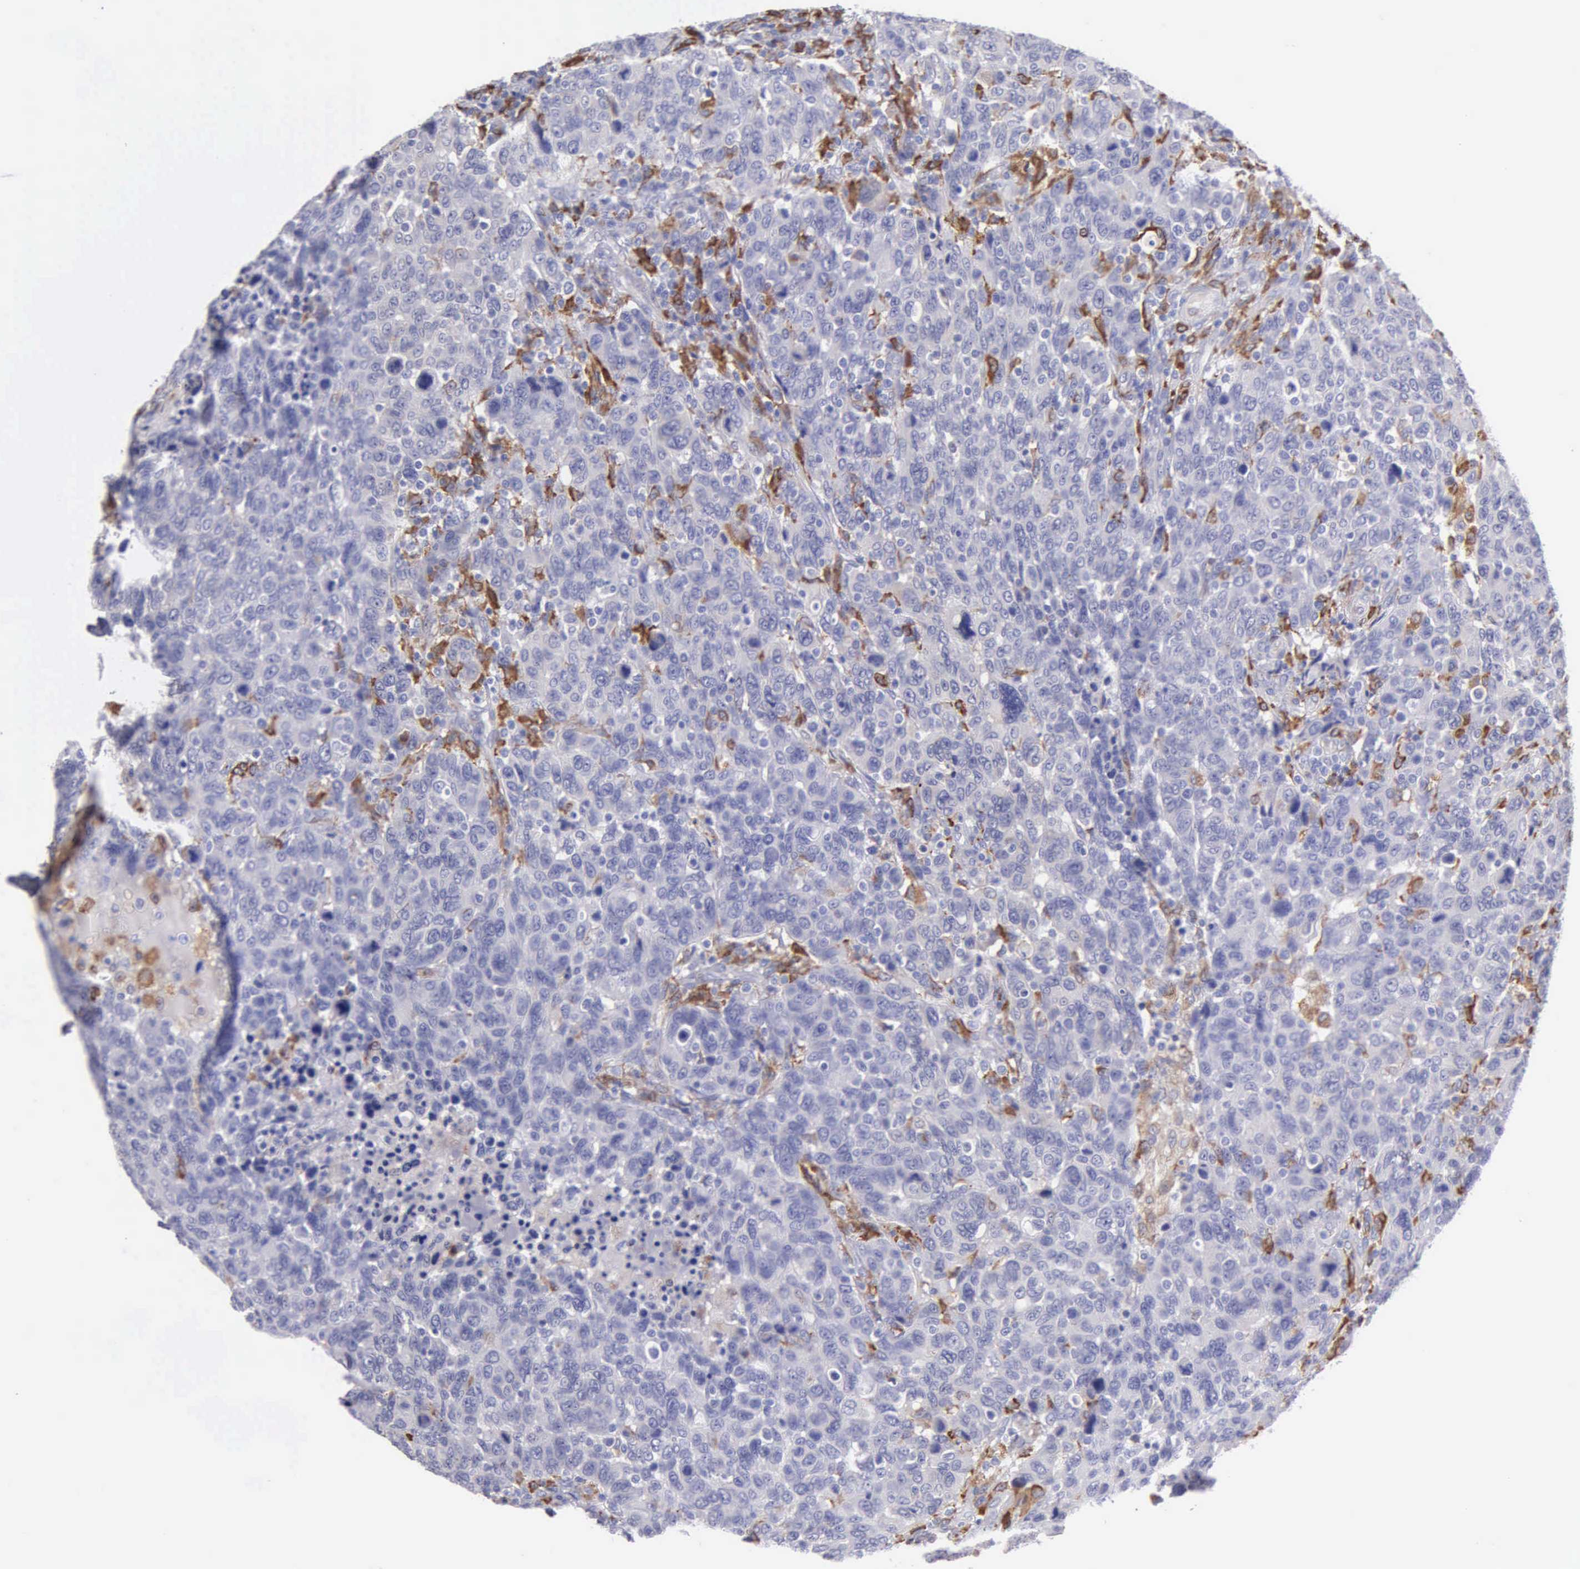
{"staining": {"intensity": "negative", "quantity": "none", "location": "none"}, "tissue": "breast cancer", "cell_type": "Tumor cells", "image_type": "cancer", "snomed": [{"axis": "morphology", "description": "Duct carcinoma"}, {"axis": "topography", "description": "Breast"}], "caption": "Immunohistochemistry micrograph of neoplastic tissue: human invasive ductal carcinoma (breast) stained with DAB displays no significant protein staining in tumor cells.", "gene": "TYRP1", "patient": {"sex": "female", "age": 37}}